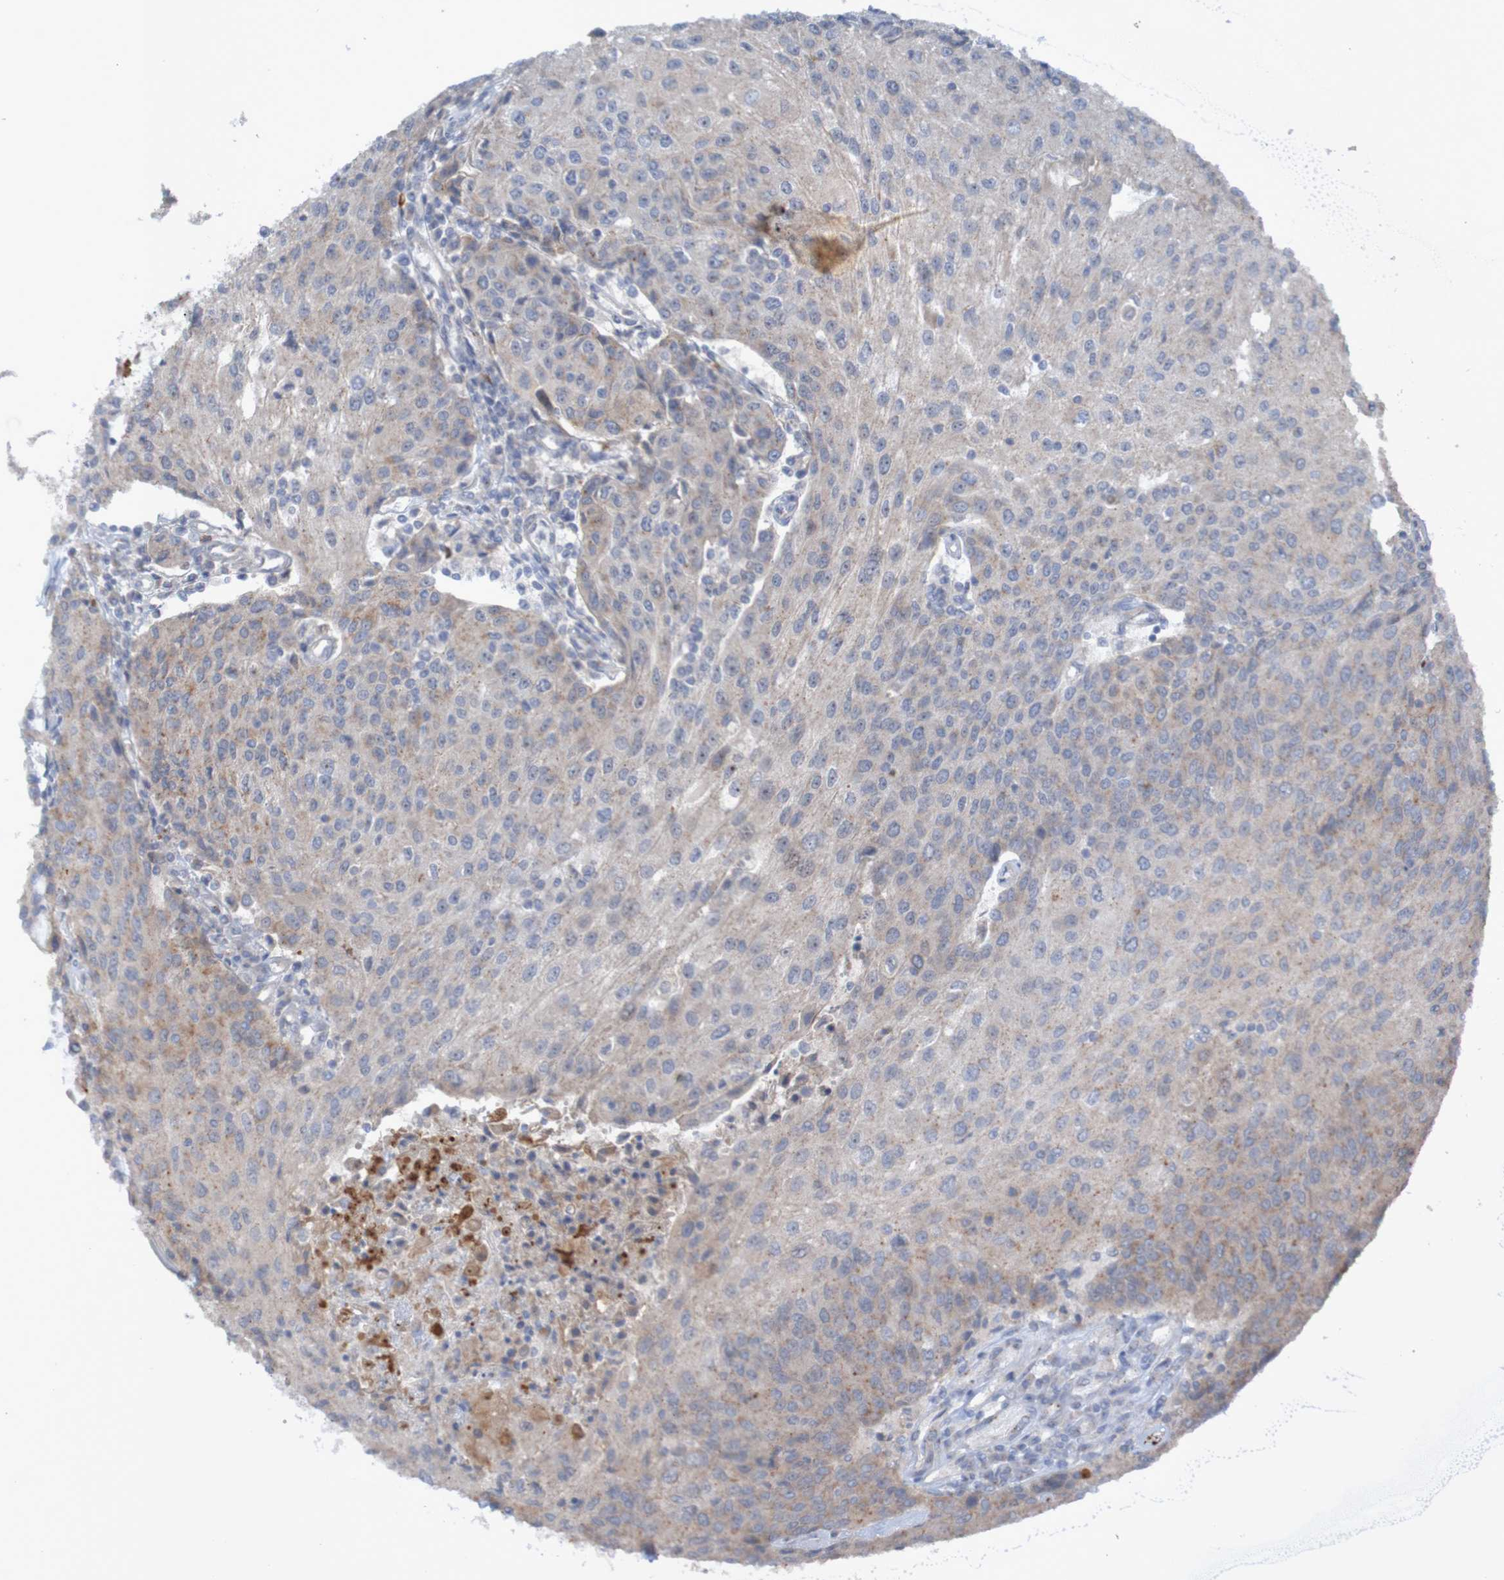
{"staining": {"intensity": "negative", "quantity": "none", "location": "none"}, "tissue": "urothelial cancer", "cell_type": "Tumor cells", "image_type": "cancer", "snomed": [{"axis": "morphology", "description": "Urothelial carcinoma, High grade"}, {"axis": "topography", "description": "Urinary bladder"}], "caption": "Immunohistochemistry micrograph of neoplastic tissue: human urothelial carcinoma (high-grade) stained with DAB (3,3'-diaminobenzidine) displays no significant protein positivity in tumor cells.", "gene": "ANGPT4", "patient": {"sex": "female", "age": 85}}